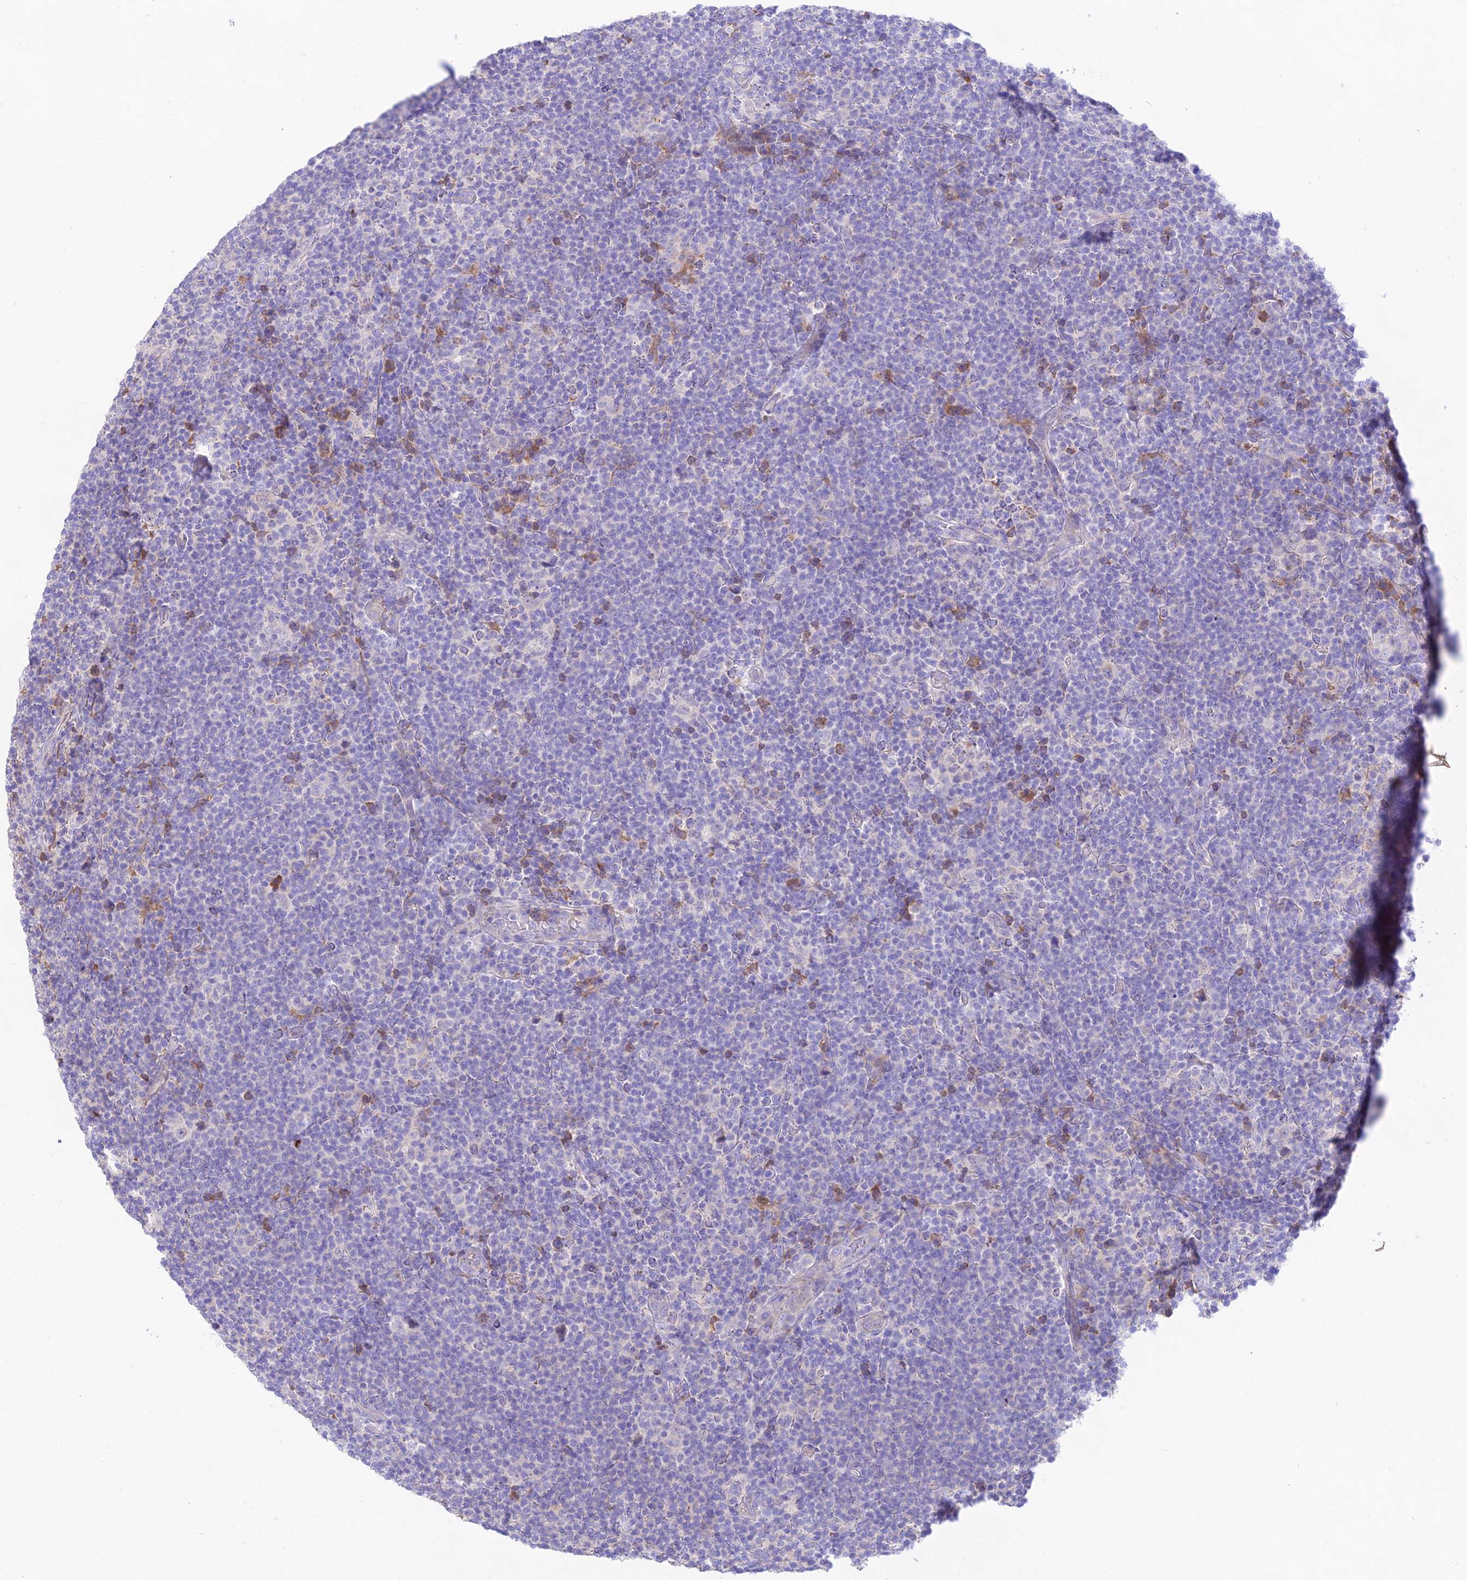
{"staining": {"intensity": "negative", "quantity": "none", "location": "none"}, "tissue": "lymphoma", "cell_type": "Tumor cells", "image_type": "cancer", "snomed": [{"axis": "morphology", "description": "Hodgkin's disease, NOS"}, {"axis": "topography", "description": "Lymph node"}], "caption": "Micrograph shows no significant protein positivity in tumor cells of Hodgkin's disease.", "gene": "NLRP9", "patient": {"sex": "female", "age": 57}}